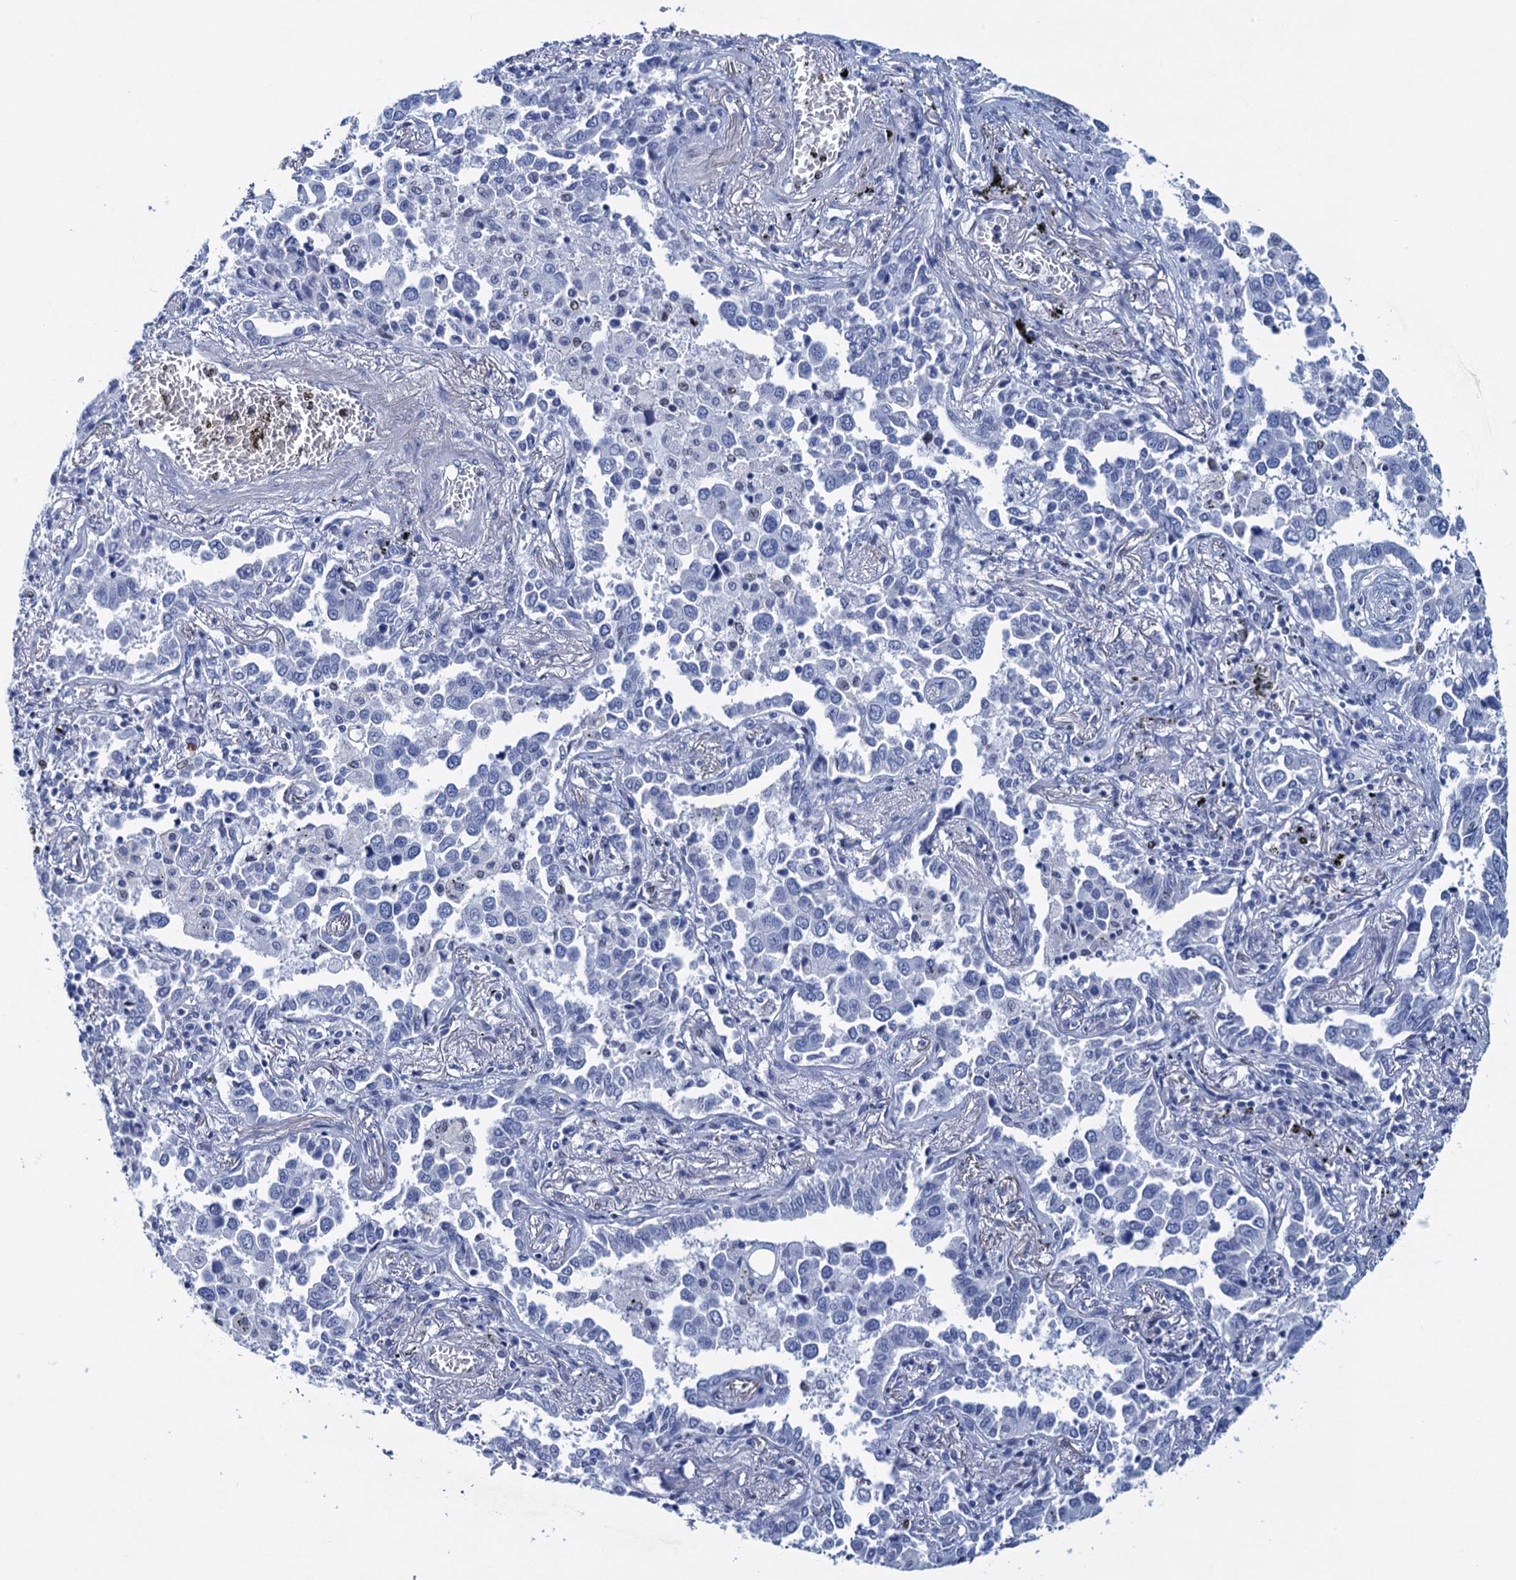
{"staining": {"intensity": "negative", "quantity": "none", "location": "none"}, "tissue": "lung cancer", "cell_type": "Tumor cells", "image_type": "cancer", "snomed": [{"axis": "morphology", "description": "Adenocarcinoma, NOS"}, {"axis": "topography", "description": "Lung"}], "caption": "This is an immunohistochemistry (IHC) photomicrograph of lung adenocarcinoma. There is no staining in tumor cells.", "gene": "RHCG", "patient": {"sex": "male", "age": 67}}